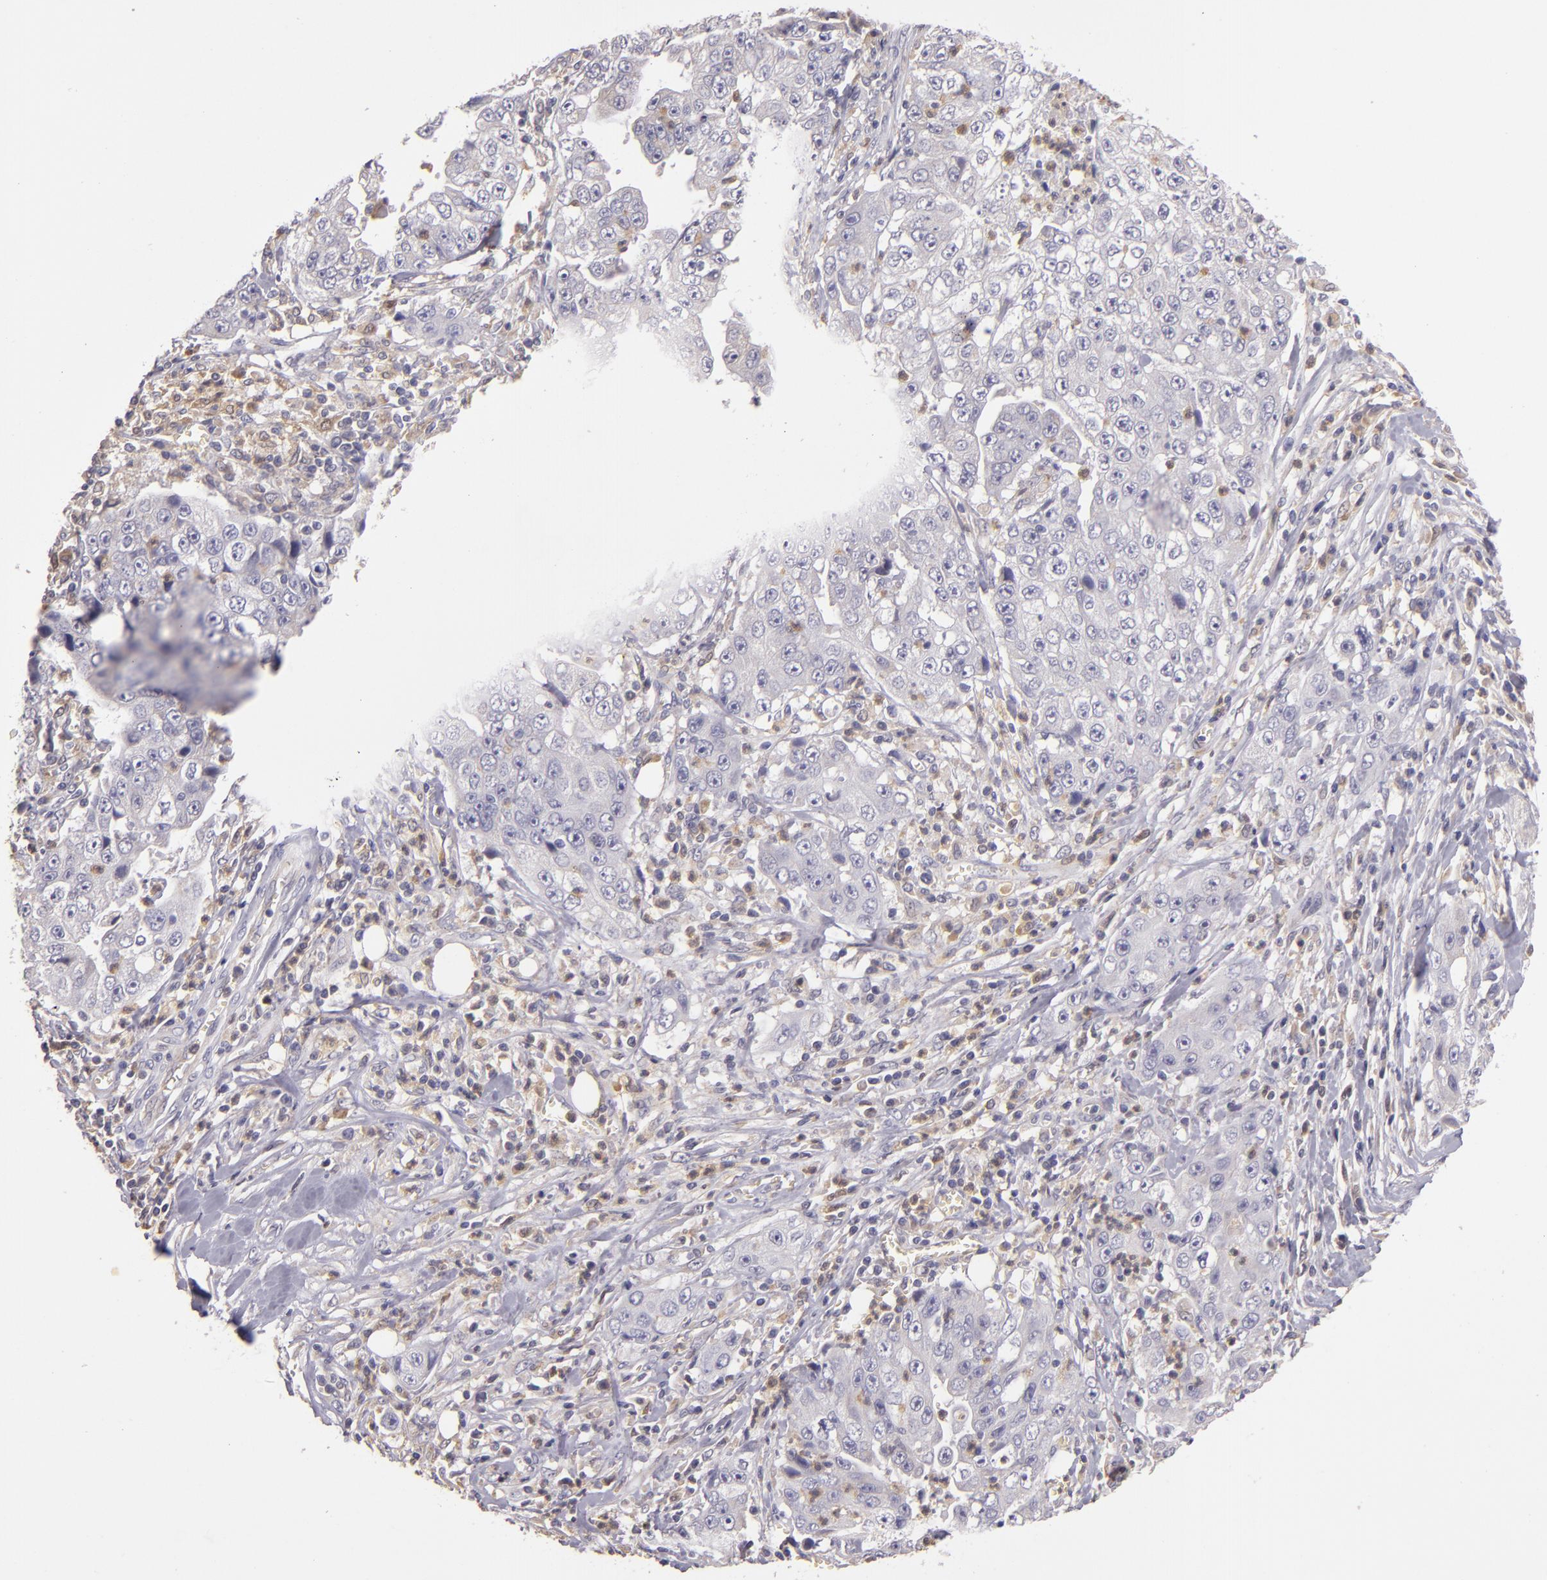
{"staining": {"intensity": "negative", "quantity": "none", "location": "none"}, "tissue": "lung cancer", "cell_type": "Tumor cells", "image_type": "cancer", "snomed": [{"axis": "morphology", "description": "Squamous cell carcinoma, NOS"}, {"axis": "topography", "description": "Lung"}], "caption": "A histopathology image of human lung squamous cell carcinoma is negative for staining in tumor cells.", "gene": "FHIT", "patient": {"sex": "male", "age": 64}}